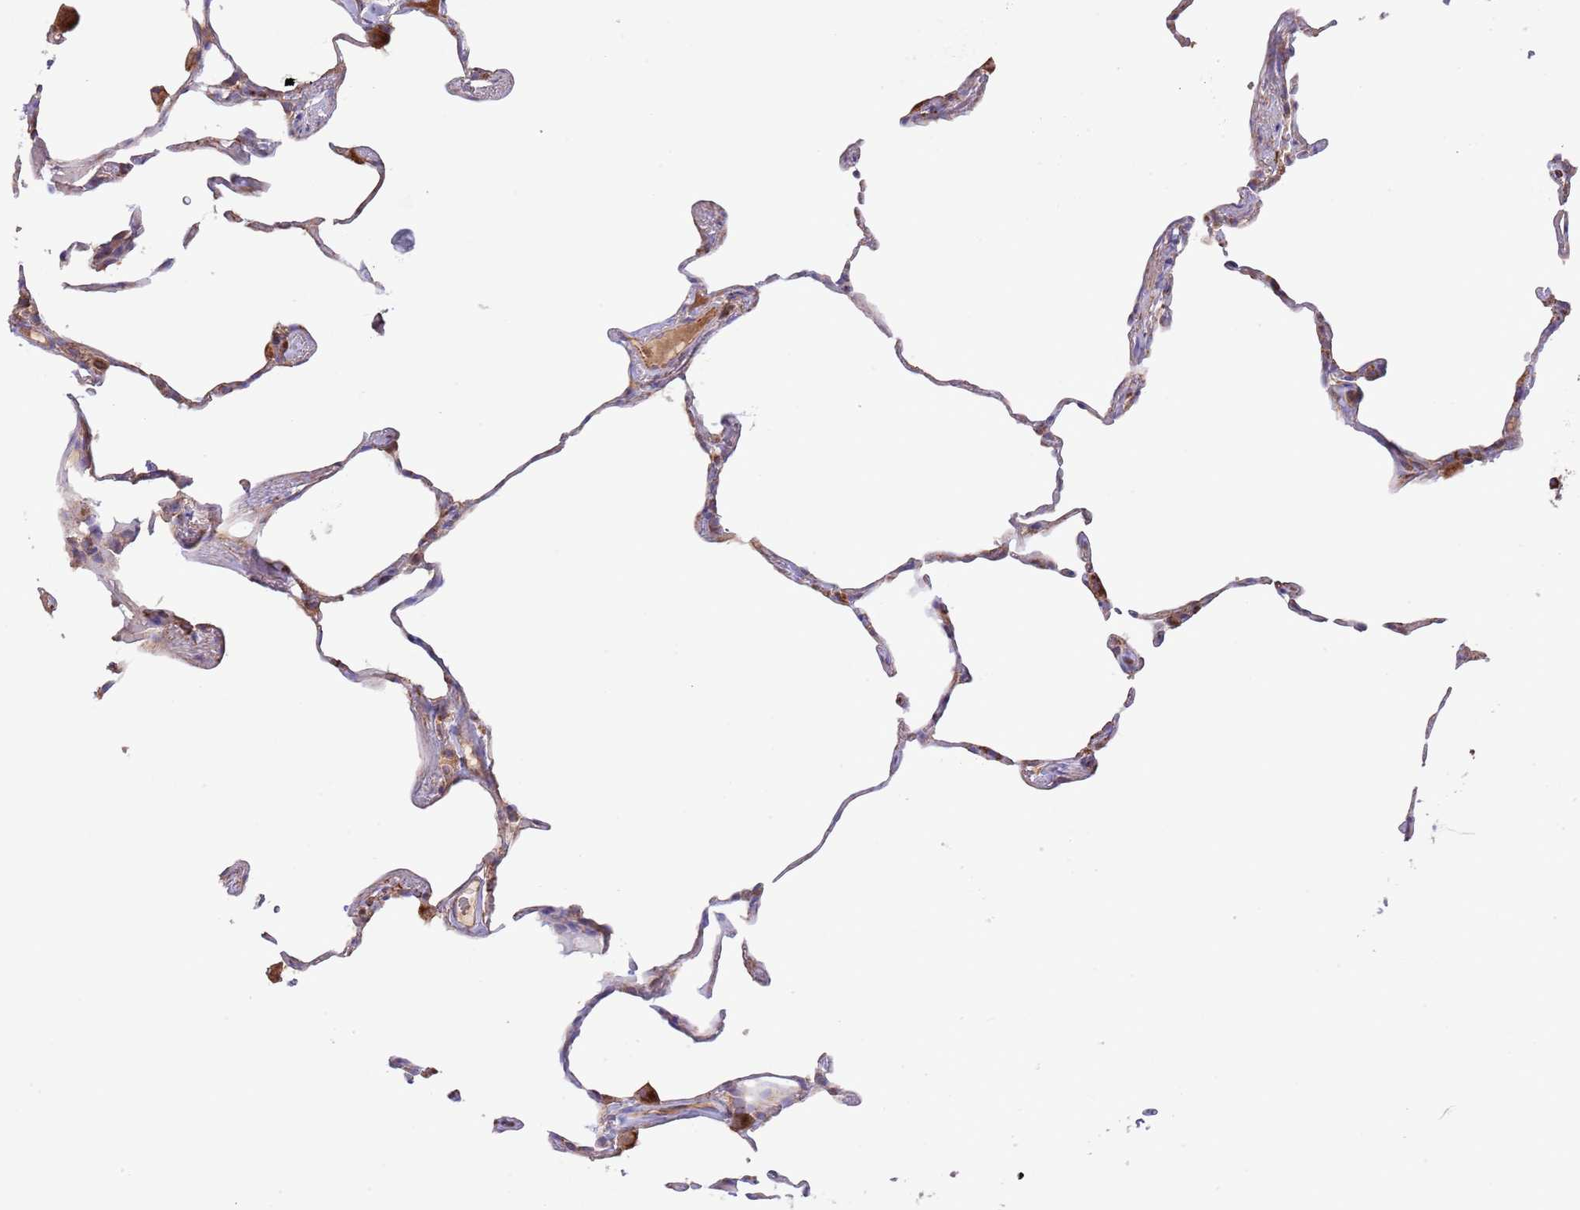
{"staining": {"intensity": "moderate", "quantity": "<25%", "location": "cytoplasmic/membranous"}, "tissue": "lung", "cell_type": "Alveolar cells", "image_type": "normal", "snomed": [{"axis": "morphology", "description": "Normal tissue, NOS"}, {"axis": "topography", "description": "Lung"}], "caption": "Immunohistochemical staining of unremarkable lung exhibits moderate cytoplasmic/membranous protein staining in approximately <25% of alveolar cells. The staining was performed using DAB (3,3'-diaminobenzidine), with brown indicating positive protein expression. Nuclei are stained blue with hematoxylin.", "gene": "DNAJA3", "patient": {"sex": "female", "age": 57}}